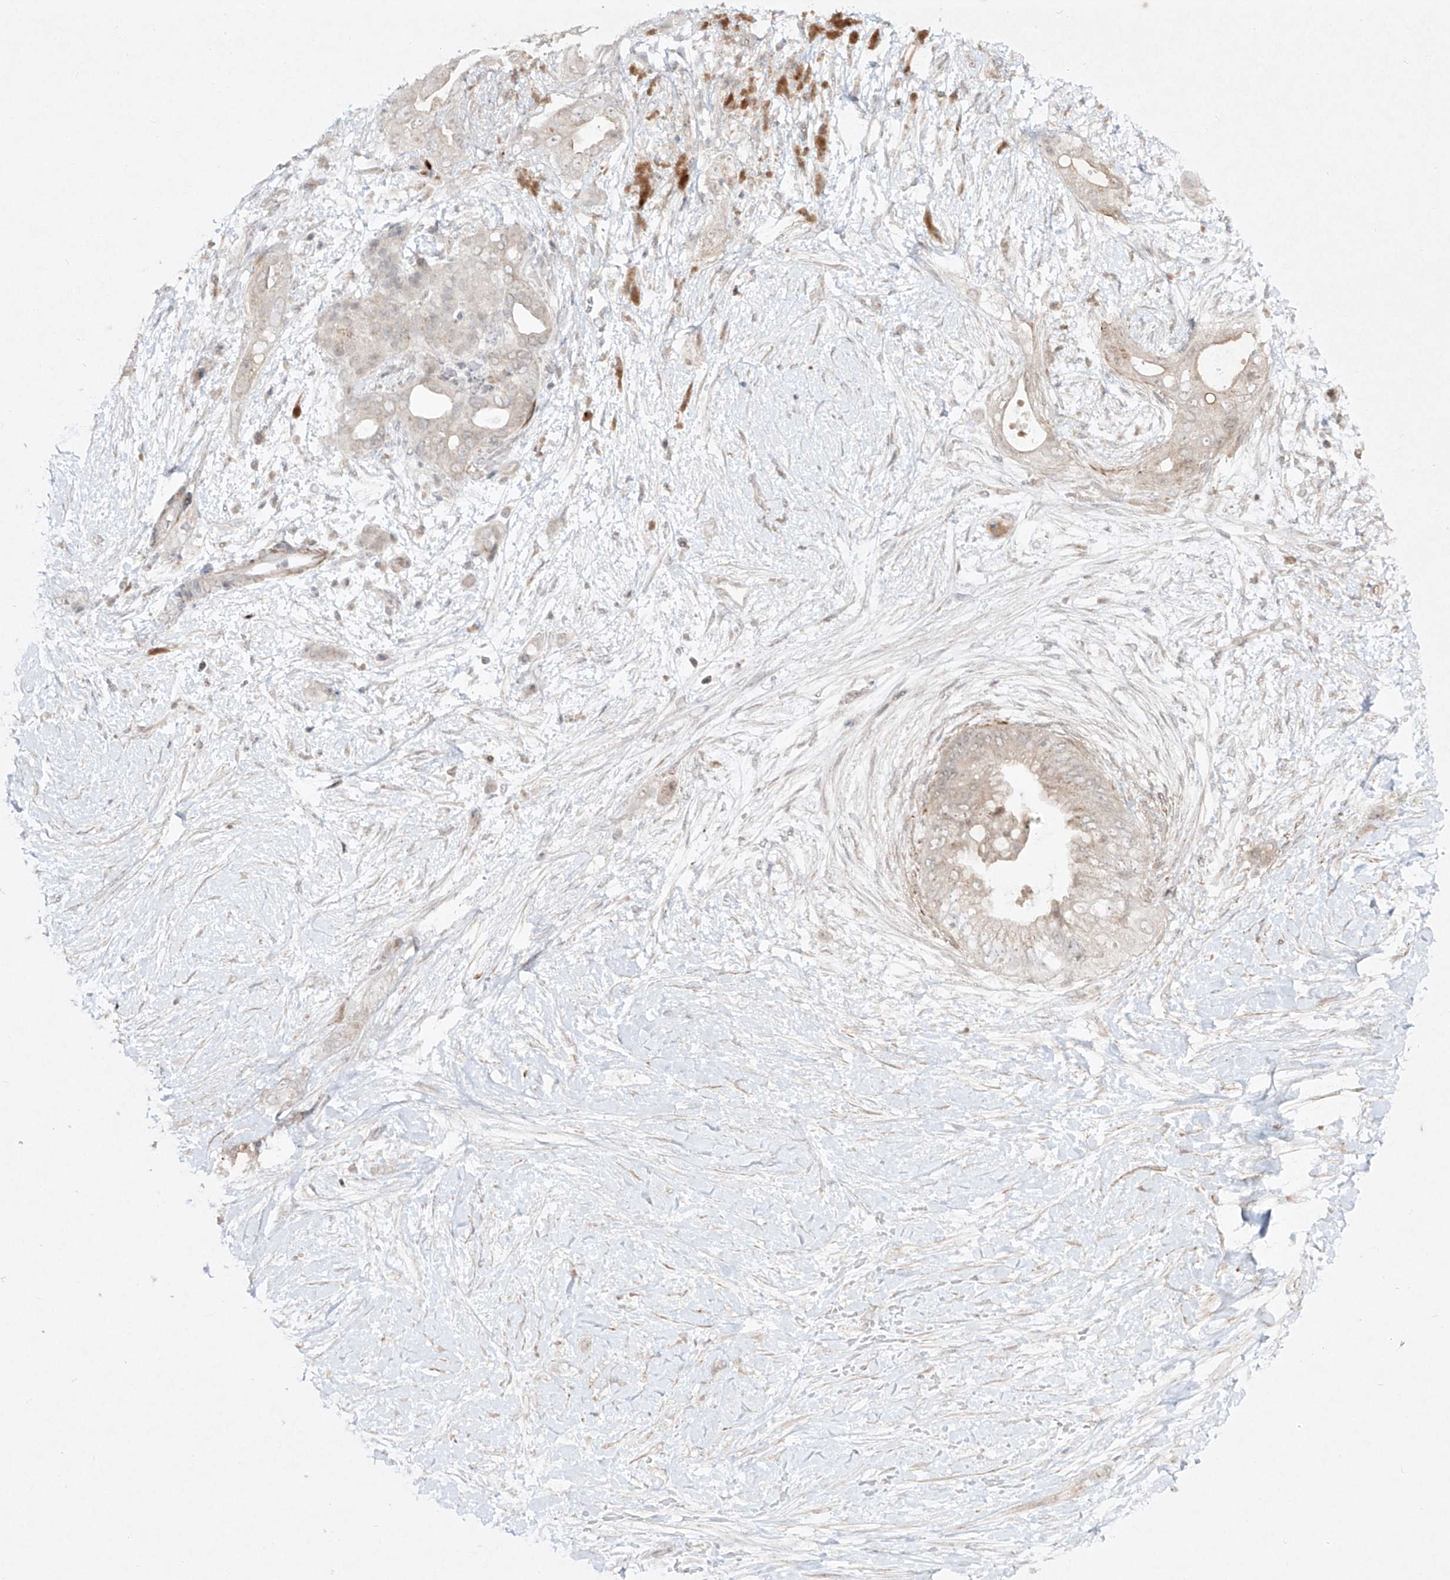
{"staining": {"intensity": "negative", "quantity": "none", "location": "none"}, "tissue": "pancreatic cancer", "cell_type": "Tumor cells", "image_type": "cancer", "snomed": [{"axis": "morphology", "description": "Adenocarcinoma, NOS"}, {"axis": "topography", "description": "Pancreas"}], "caption": "Pancreatic cancer (adenocarcinoma) stained for a protein using immunohistochemistry reveals no staining tumor cells.", "gene": "KDM1B", "patient": {"sex": "male", "age": 53}}